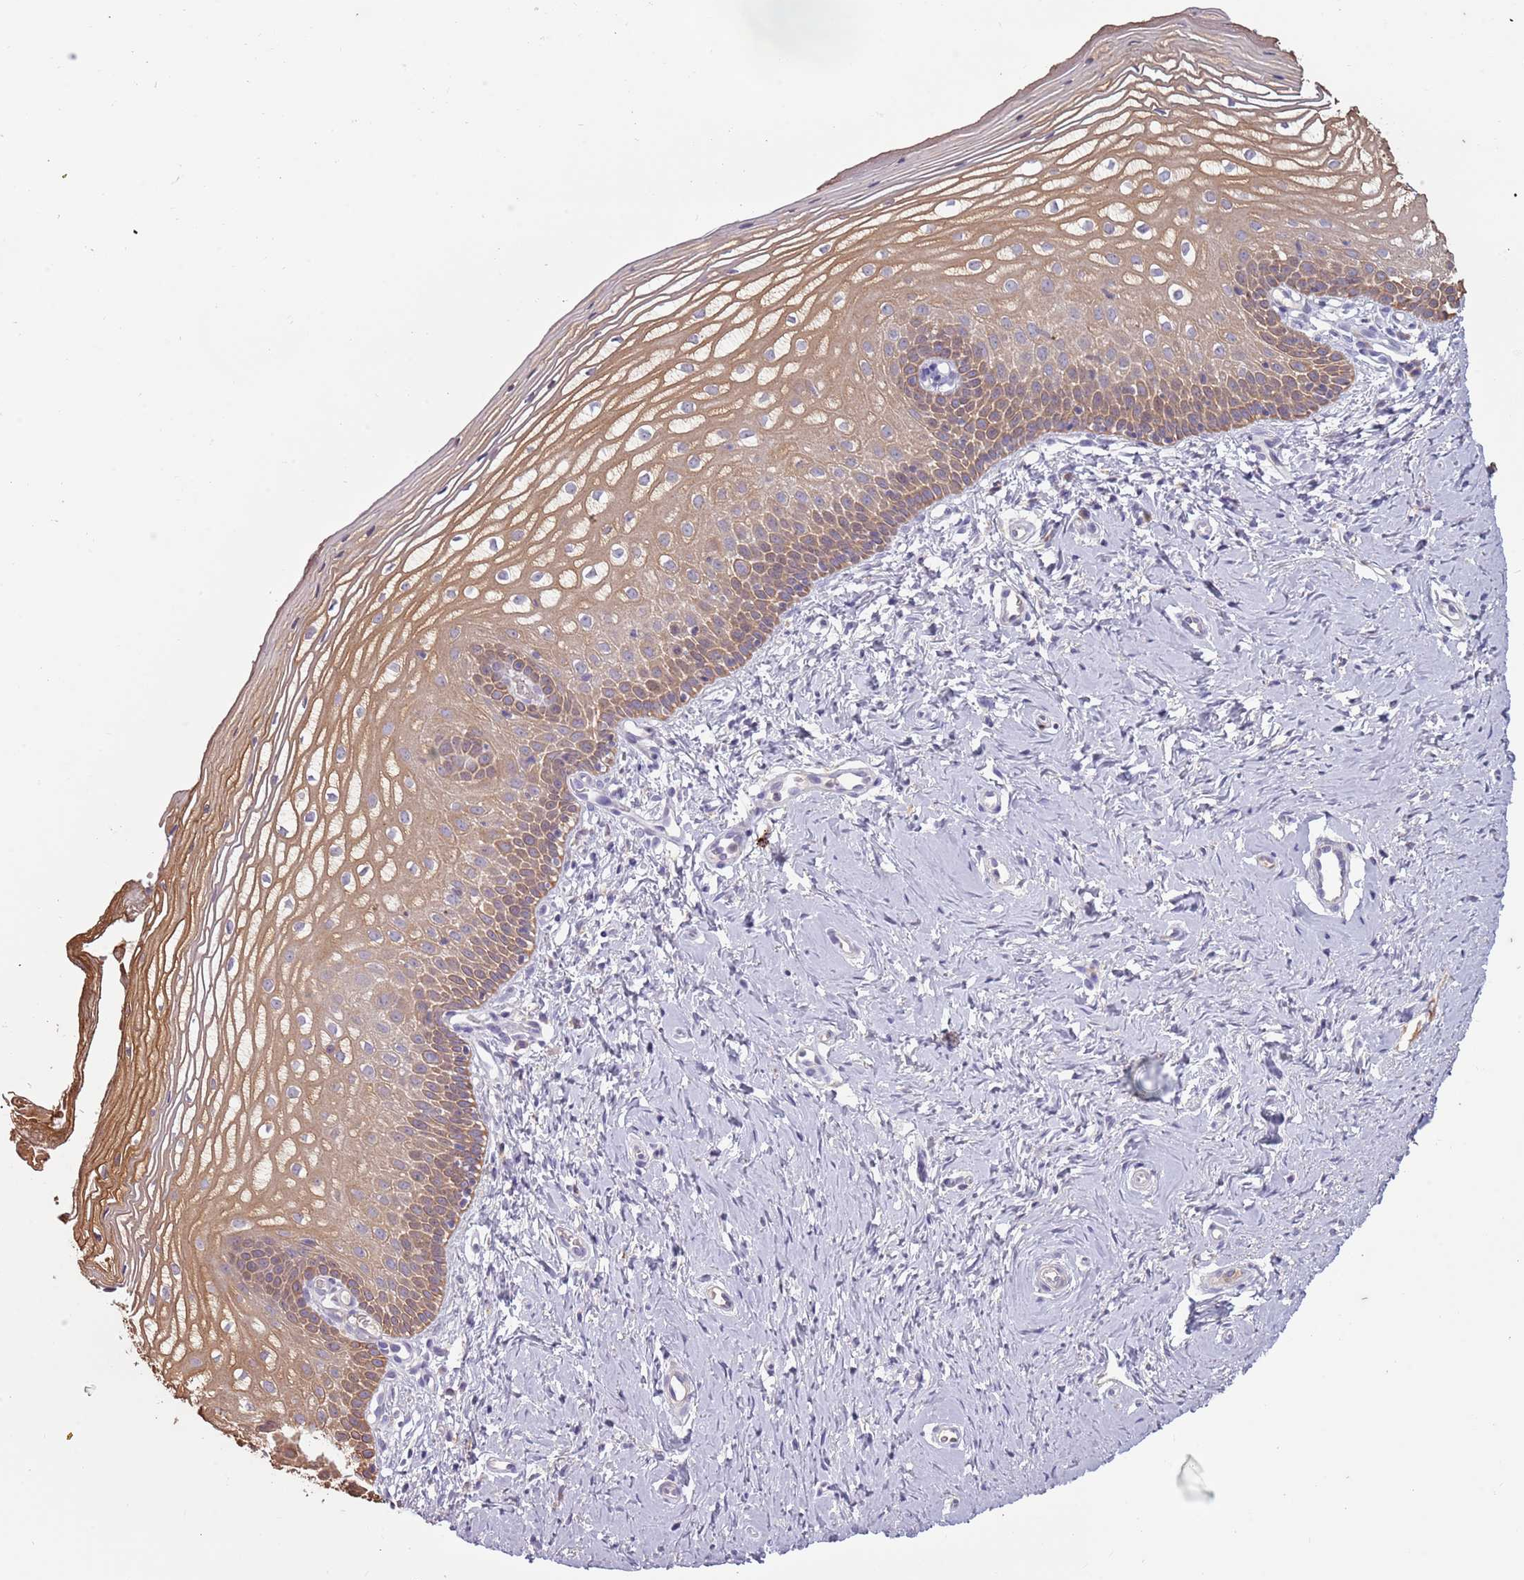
{"staining": {"intensity": "moderate", "quantity": ">75%", "location": "cytoplasmic/membranous"}, "tissue": "vagina", "cell_type": "Squamous epithelial cells", "image_type": "normal", "snomed": [{"axis": "morphology", "description": "Normal tissue, NOS"}, {"axis": "topography", "description": "Vagina"}], "caption": "Approximately >75% of squamous epithelial cells in benign vagina reveal moderate cytoplasmic/membranous protein positivity as visualized by brown immunohistochemical staining.", "gene": "SYS1", "patient": {"sex": "female", "age": 65}}